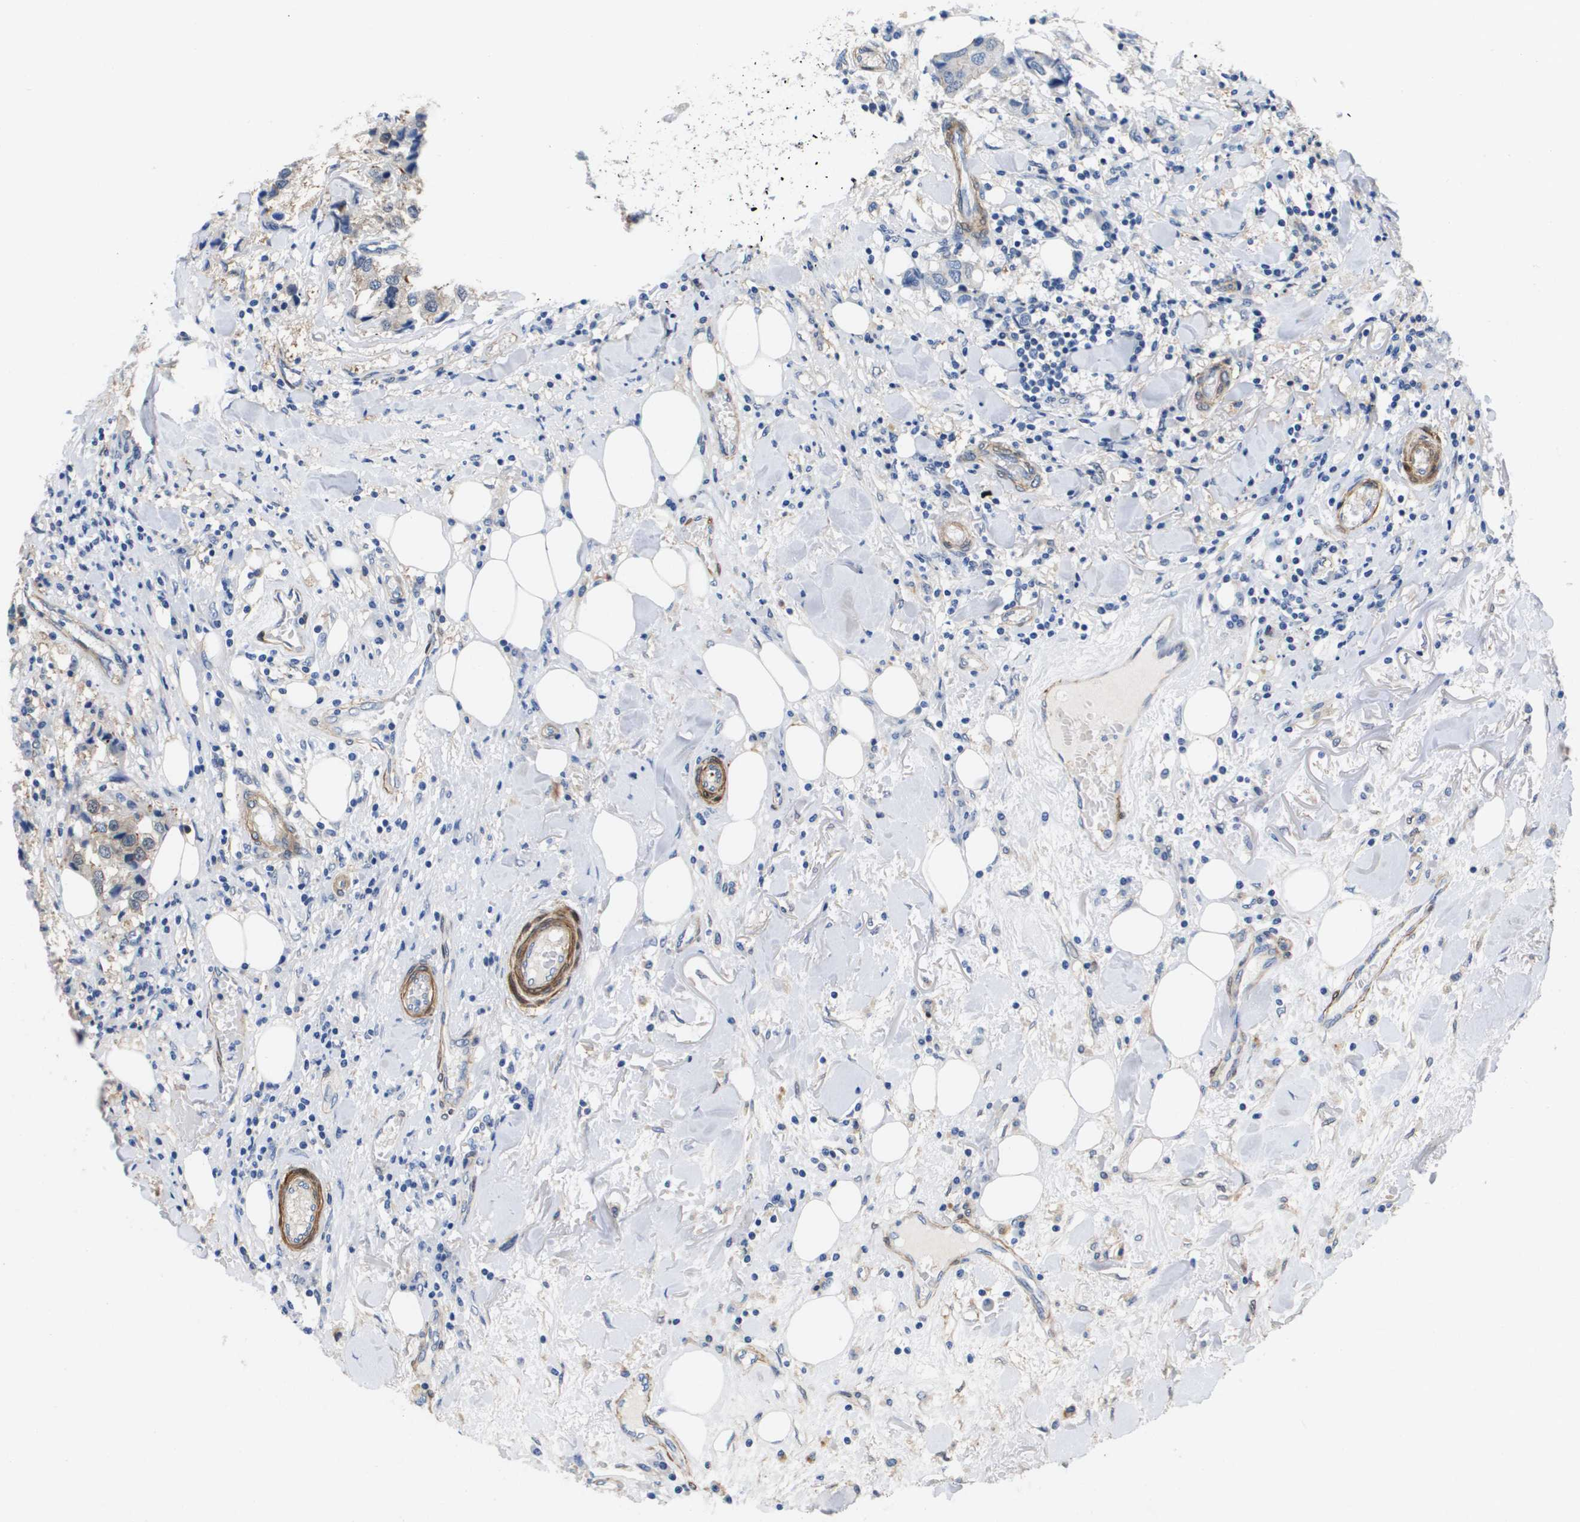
{"staining": {"intensity": "weak", "quantity": "<25%", "location": "cytoplasmic/membranous"}, "tissue": "breast cancer", "cell_type": "Tumor cells", "image_type": "cancer", "snomed": [{"axis": "morphology", "description": "Duct carcinoma"}, {"axis": "topography", "description": "Breast"}], "caption": "The IHC image has no significant positivity in tumor cells of breast cancer (invasive ductal carcinoma) tissue.", "gene": "LPP", "patient": {"sex": "female", "age": 80}}